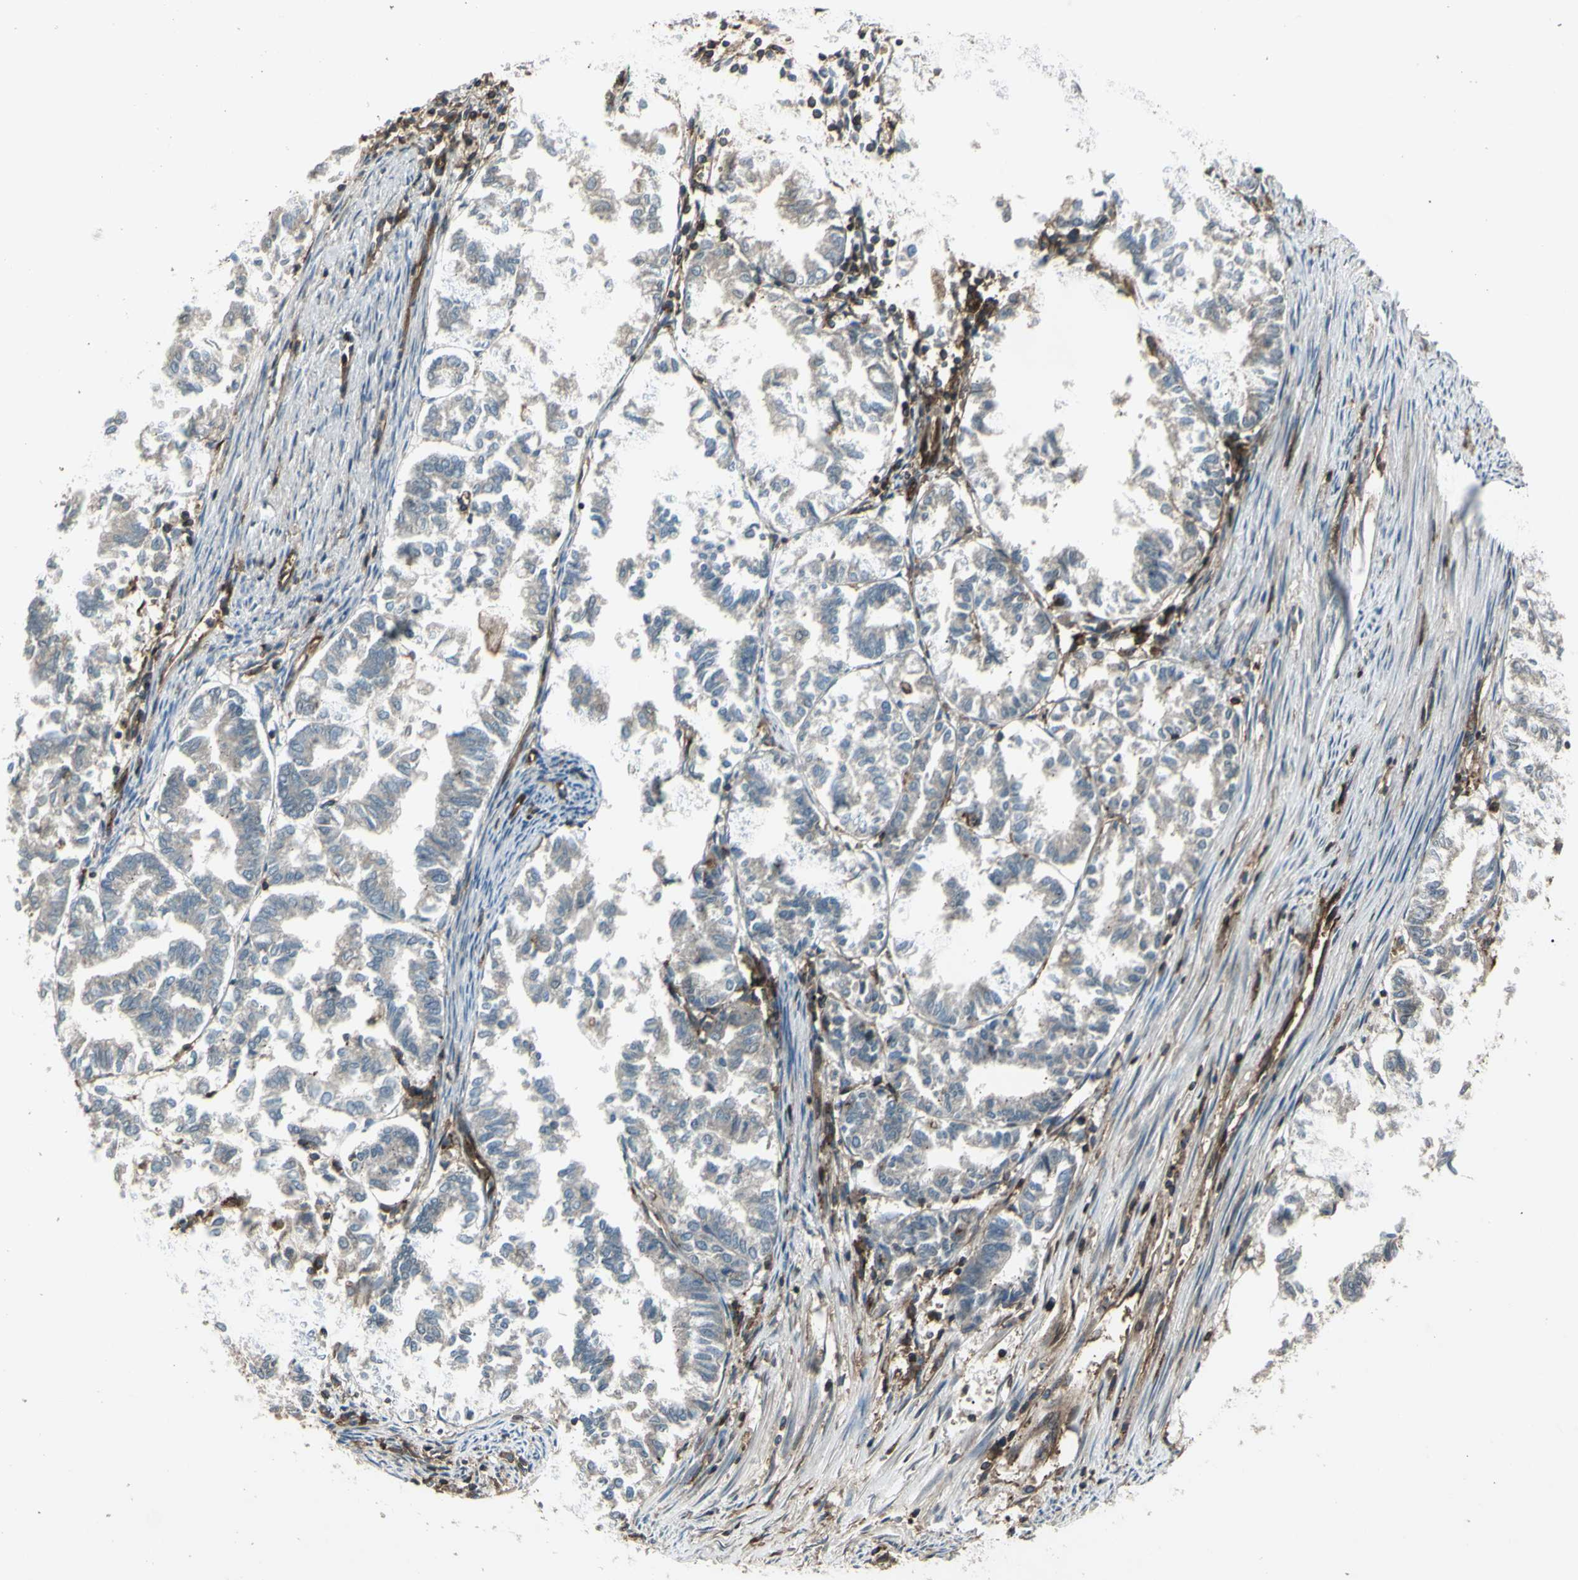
{"staining": {"intensity": "weak", "quantity": ">75%", "location": "cytoplasmic/membranous"}, "tissue": "endometrial cancer", "cell_type": "Tumor cells", "image_type": "cancer", "snomed": [{"axis": "morphology", "description": "Necrosis, NOS"}, {"axis": "morphology", "description": "Adenocarcinoma, NOS"}, {"axis": "topography", "description": "Endometrium"}], "caption": "Endometrial adenocarcinoma stained with DAB (3,3'-diaminobenzidine) immunohistochemistry (IHC) reveals low levels of weak cytoplasmic/membranous expression in approximately >75% of tumor cells. (DAB = brown stain, brightfield microscopy at high magnification).", "gene": "FXYD5", "patient": {"sex": "female", "age": 79}}